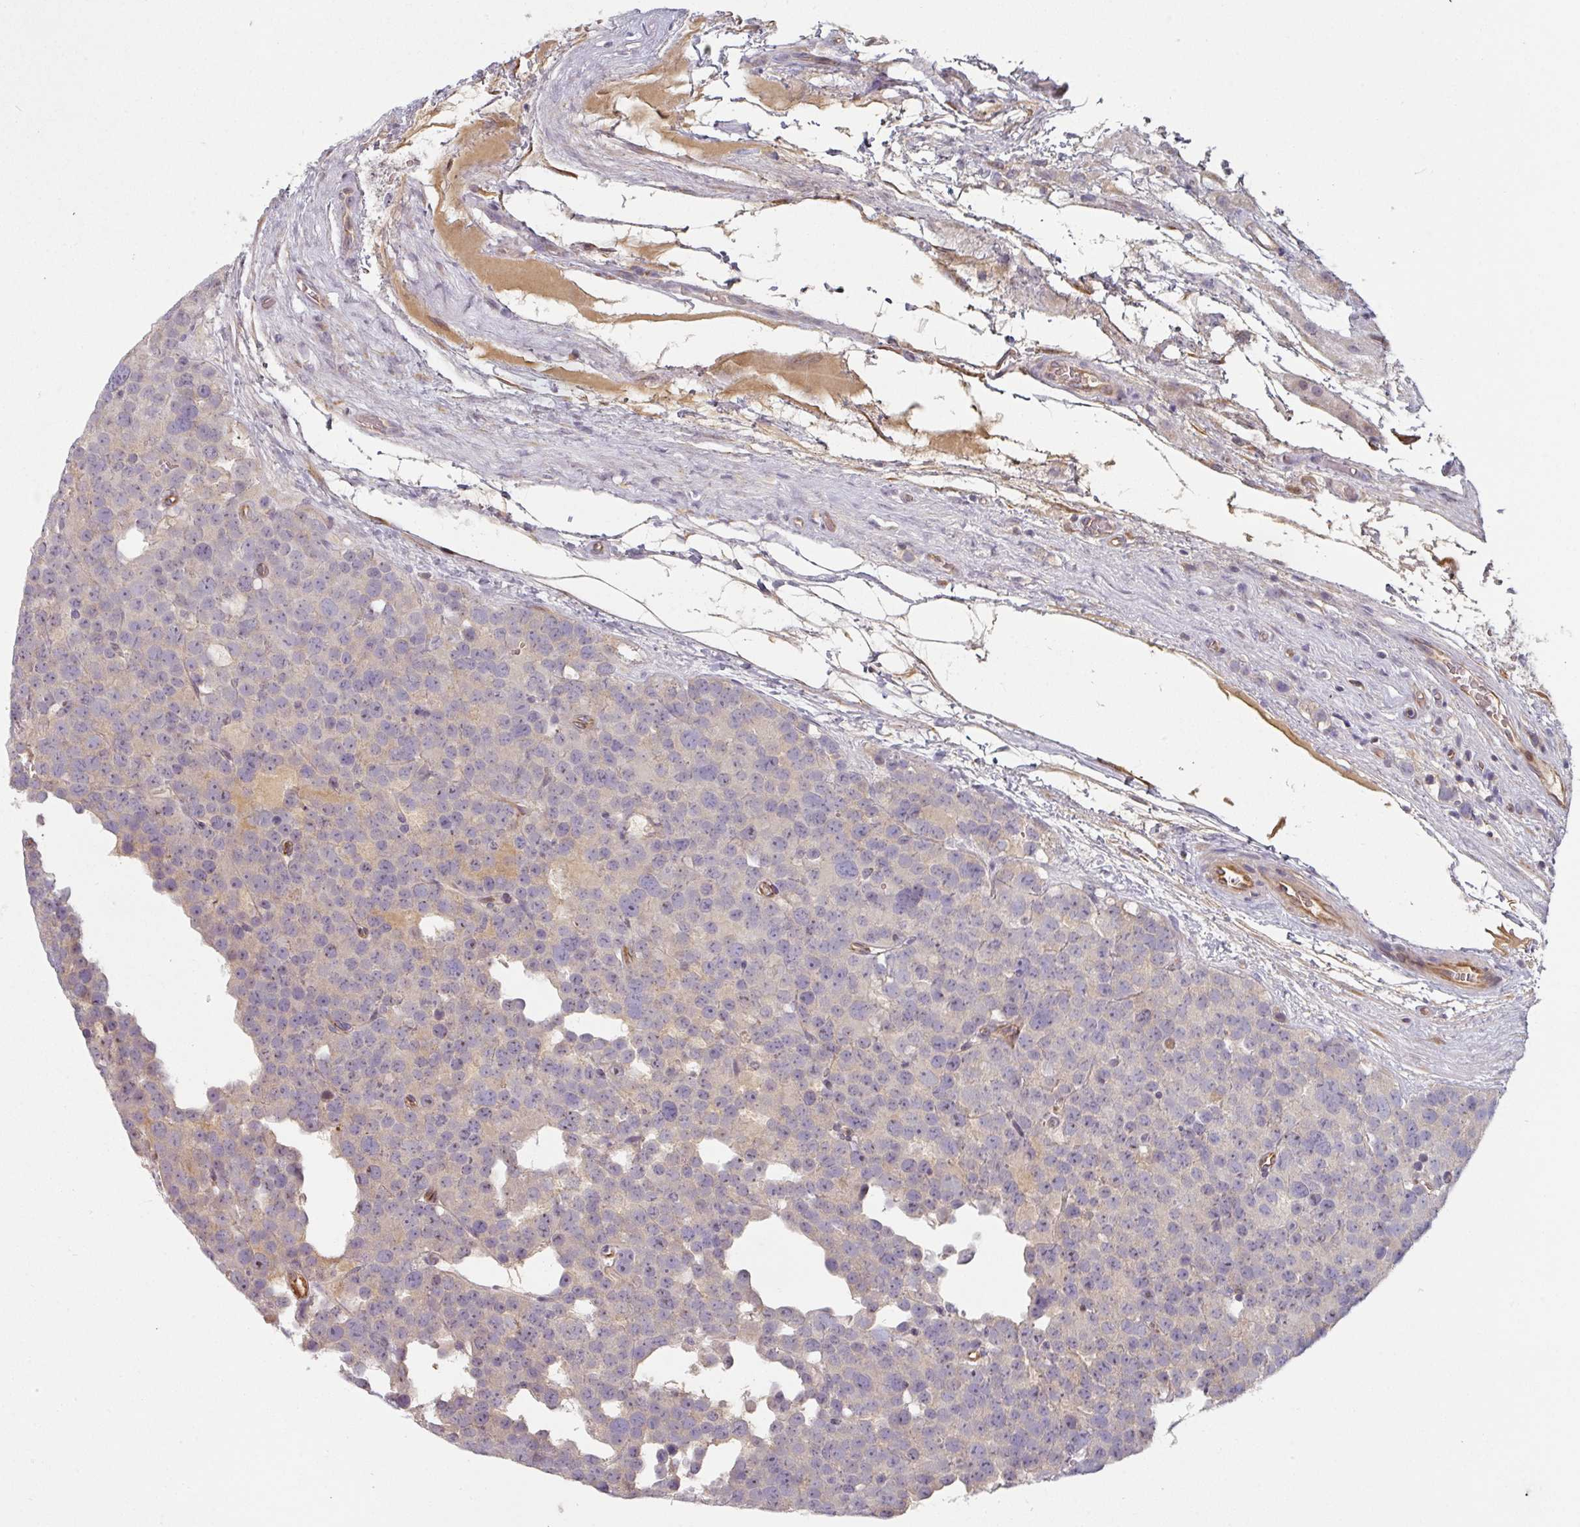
{"staining": {"intensity": "negative", "quantity": "none", "location": "none"}, "tissue": "testis cancer", "cell_type": "Tumor cells", "image_type": "cancer", "snomed": [{"axis": "morphology", "description": "Seminoma, NOS"}, {"axis": "topography", "description": "Testis"}], "caption": "Tumor cells are negative for brown protein staining in testis cancer (seminoma).", "gene": "CEP78", "patient": {"sex": "male", "age": 71}}